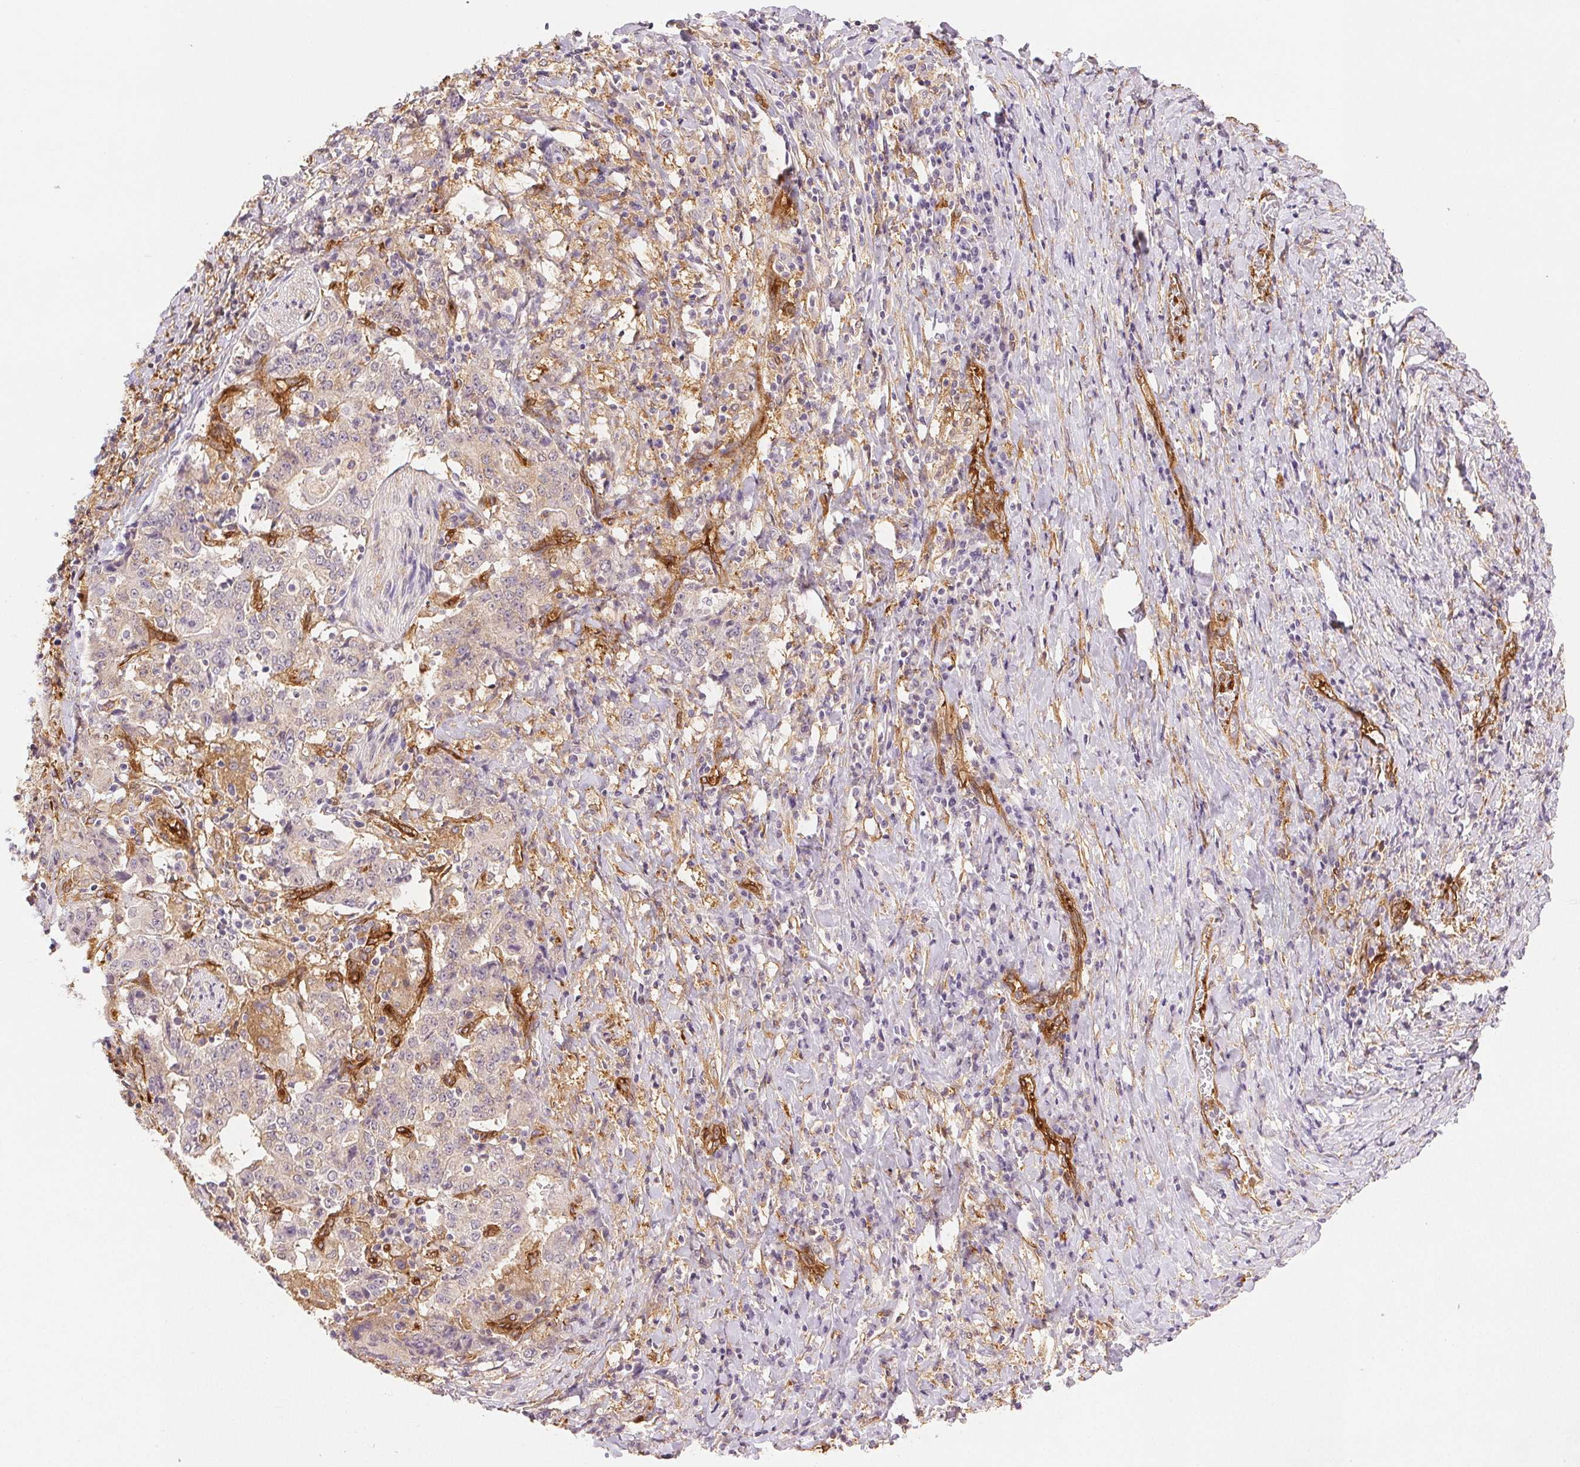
{"staining": {"intensity": "weak", "quantity": "<25%", "location": "cytoplasmic/membranous"}, "tissue": "stomach cancer", "cell_type": "Tumor cells", "image_type": "cancer", "snomed": [{"axis": "morphology", "description": "Normal tissue, NOS"}, {"axis": "morphology", "description": "Adenocarcinoma, NOS"}, {"axis": "topography", "description": "Stomach, upper"}, {"axis": "topography", "description": "Stomach"}], "caption": "Immunohistochemistry (IHC) image of neoplastic tissue: stomach cancer (adenocarcinoma) stained with DAB exhibits no significant protein expression in tumor cells. (DAB (3,3'-diaminobenzidine) immunohistochemistry (IHC), high magnification).", "gene": "DIAPH2", "patient": {"sex": "male", "age": 59}}